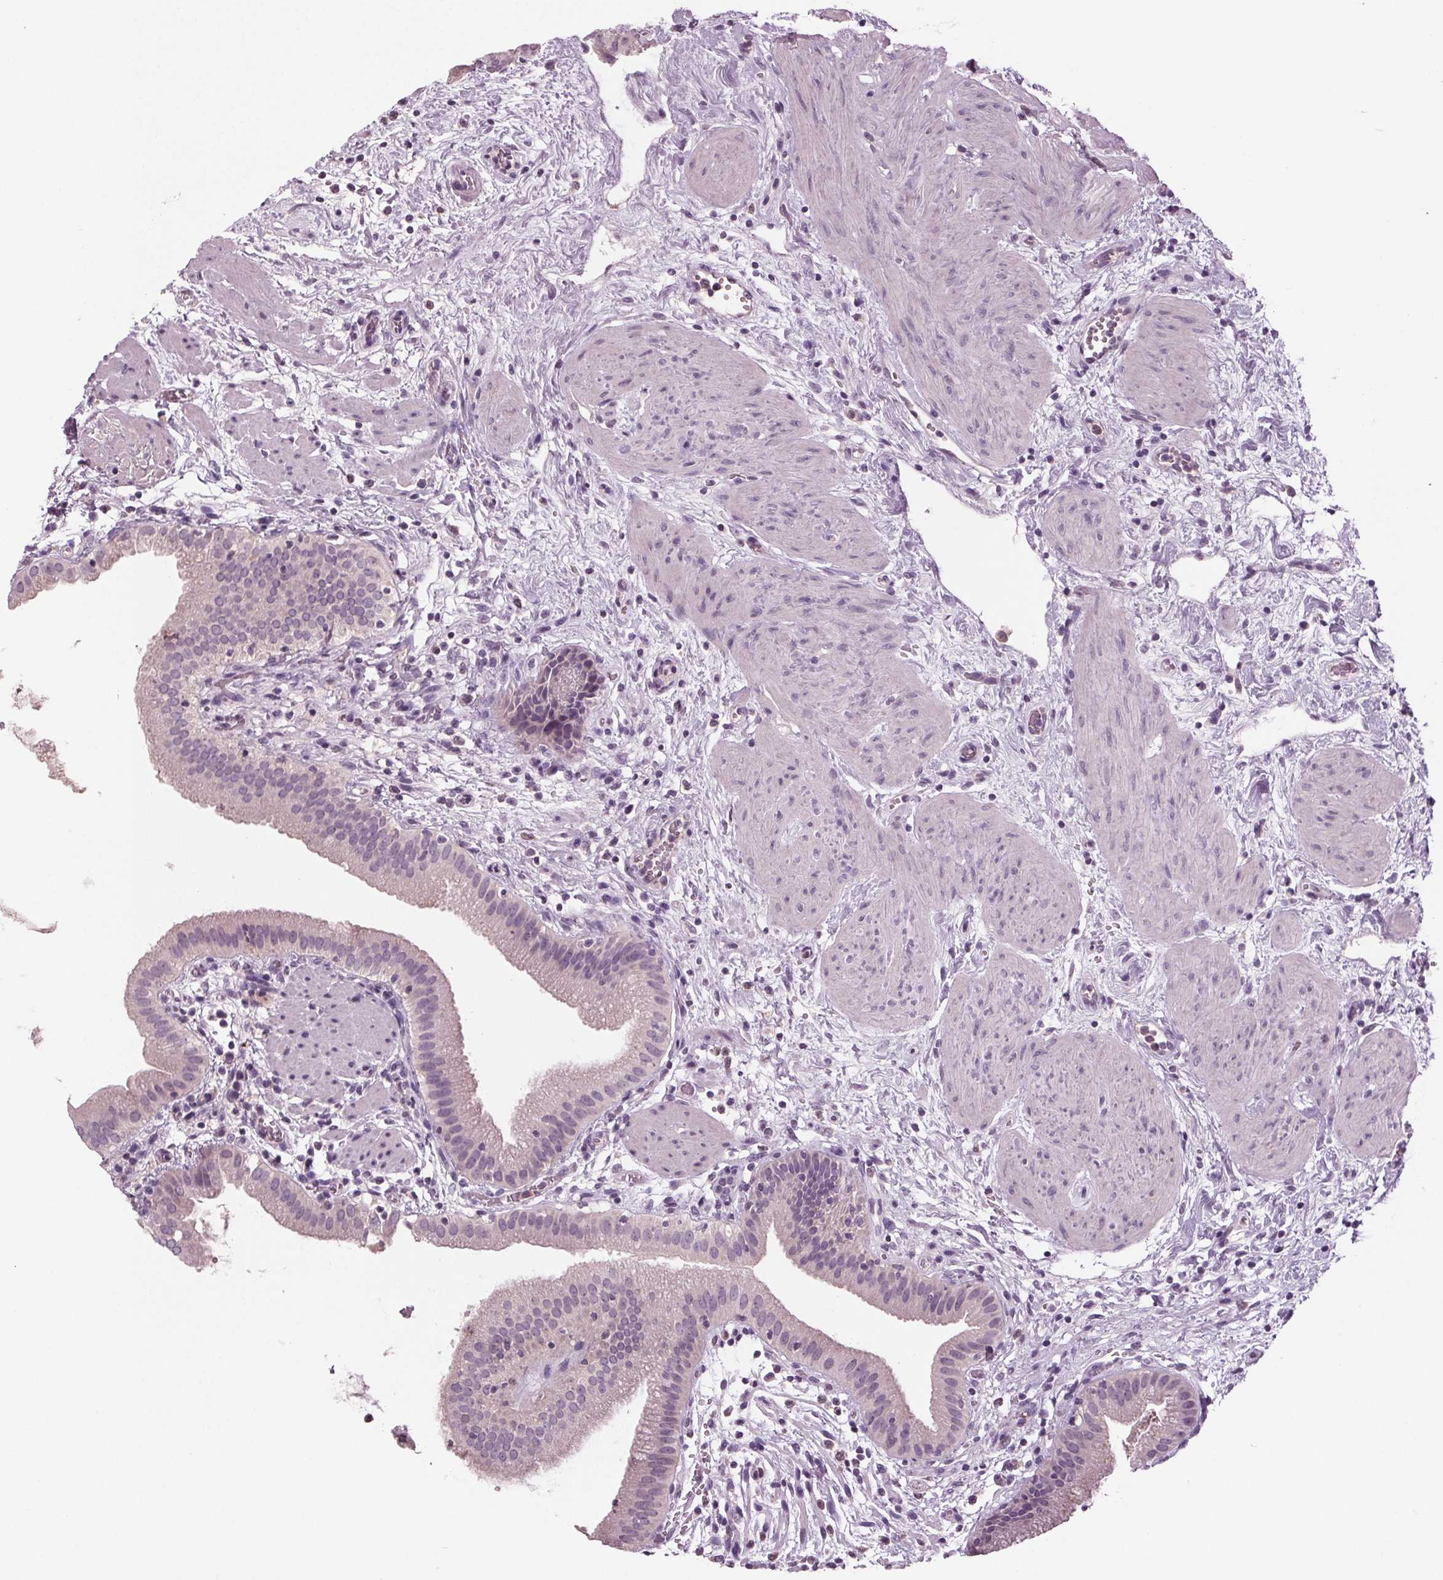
{"staining": {"intensity": "negative", "quantity": "none", "location": "none"}, "tissue": "gallbladder", "cell_type": "Glandular cells", "image_type": "normal", "snomed": [{"axis": "morphology", "description": "Normal tissue, NOS"}, {"axis": "topography", "description": "Gallbladder"}], "caption": "This is a image of immunohistochemistry (IHC) staining of unremarkable gallbladder, which shows no staining in glandular cells. (Stains: DAB immunohistochemistry with hematoxylin counter stain, Microscopy: brightfield microscopy at high magnification).", "gene": "BHLHE22", "patient": {"sex": "female", "age": 65}}